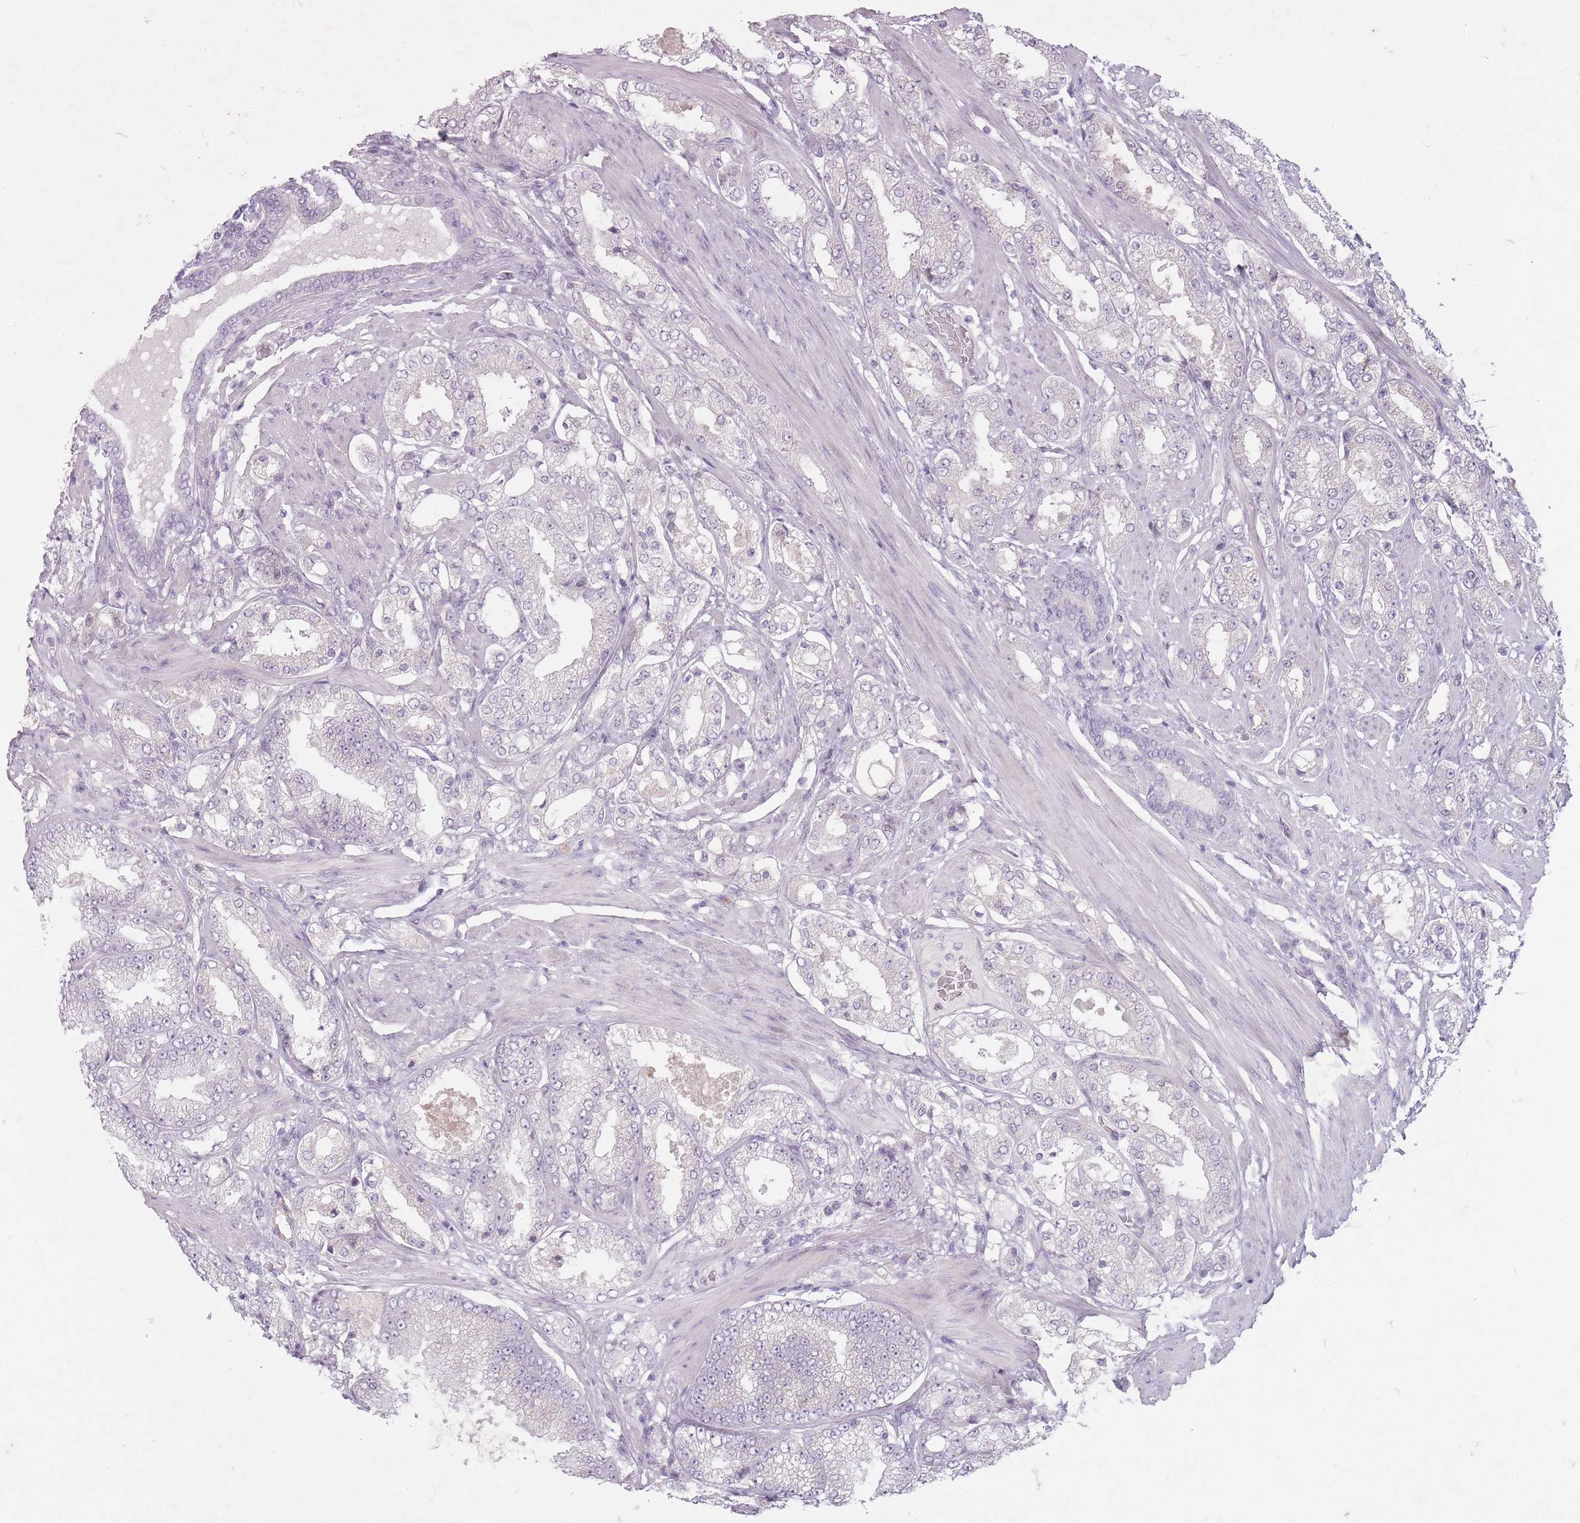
{"staining": {"intensity": "negative", "quantity": "none", "location": "none"}, "tissue": "prostate cancer", "cell_type": "Tumor cells", "image_type": "cancer", "snomed": [{"axis": "morphology", "description": "Adenocarcinoma, High grade"}, {"axis": "topography", "description": "Prostate"}], "caption": "Prostate cancer (adenocarcinoma (high-grade)) was stained to show a protein in brown. There is no significant positivity in tumor cells.", "gene": "FAM43B", "patient": {"sex": "male", "age": 68}}